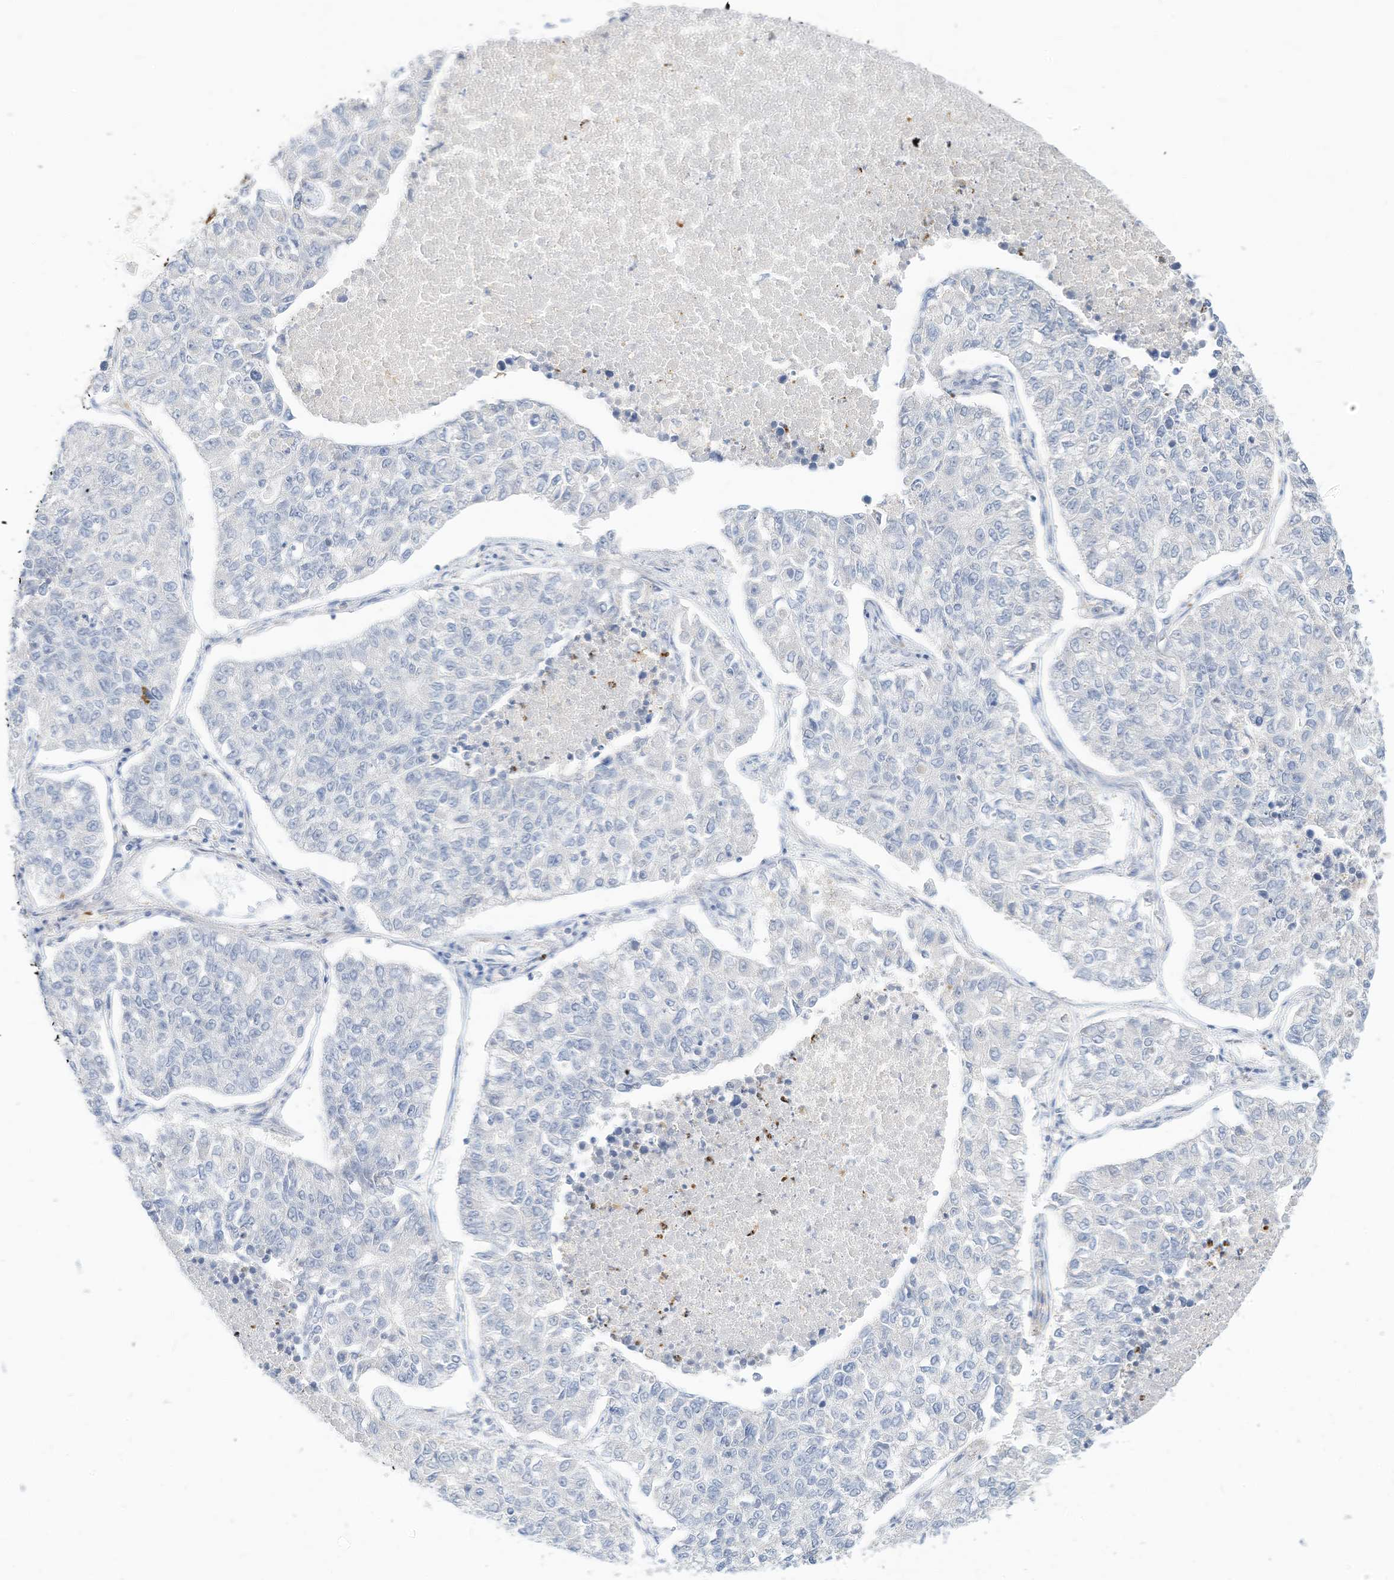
{"staining": {"intensity": "negative", "quantity": "none", "location": "none"}, "tissue": "lung cancer", "cell_type": "Tumor cells", "image_type": "cancer", "snomed": [{"axis": "morphology", "description": "Adenocarcinoma, NOS"}, {"axis": "topography", "description": "Lung"}], "caption": "A photomicrograph of lung adenocarcinoma stained for a protein demonstrates no brown staining in tumor cells.", "gene": "ATP13A1", "patient": {"sex": "male", "age": 49}}